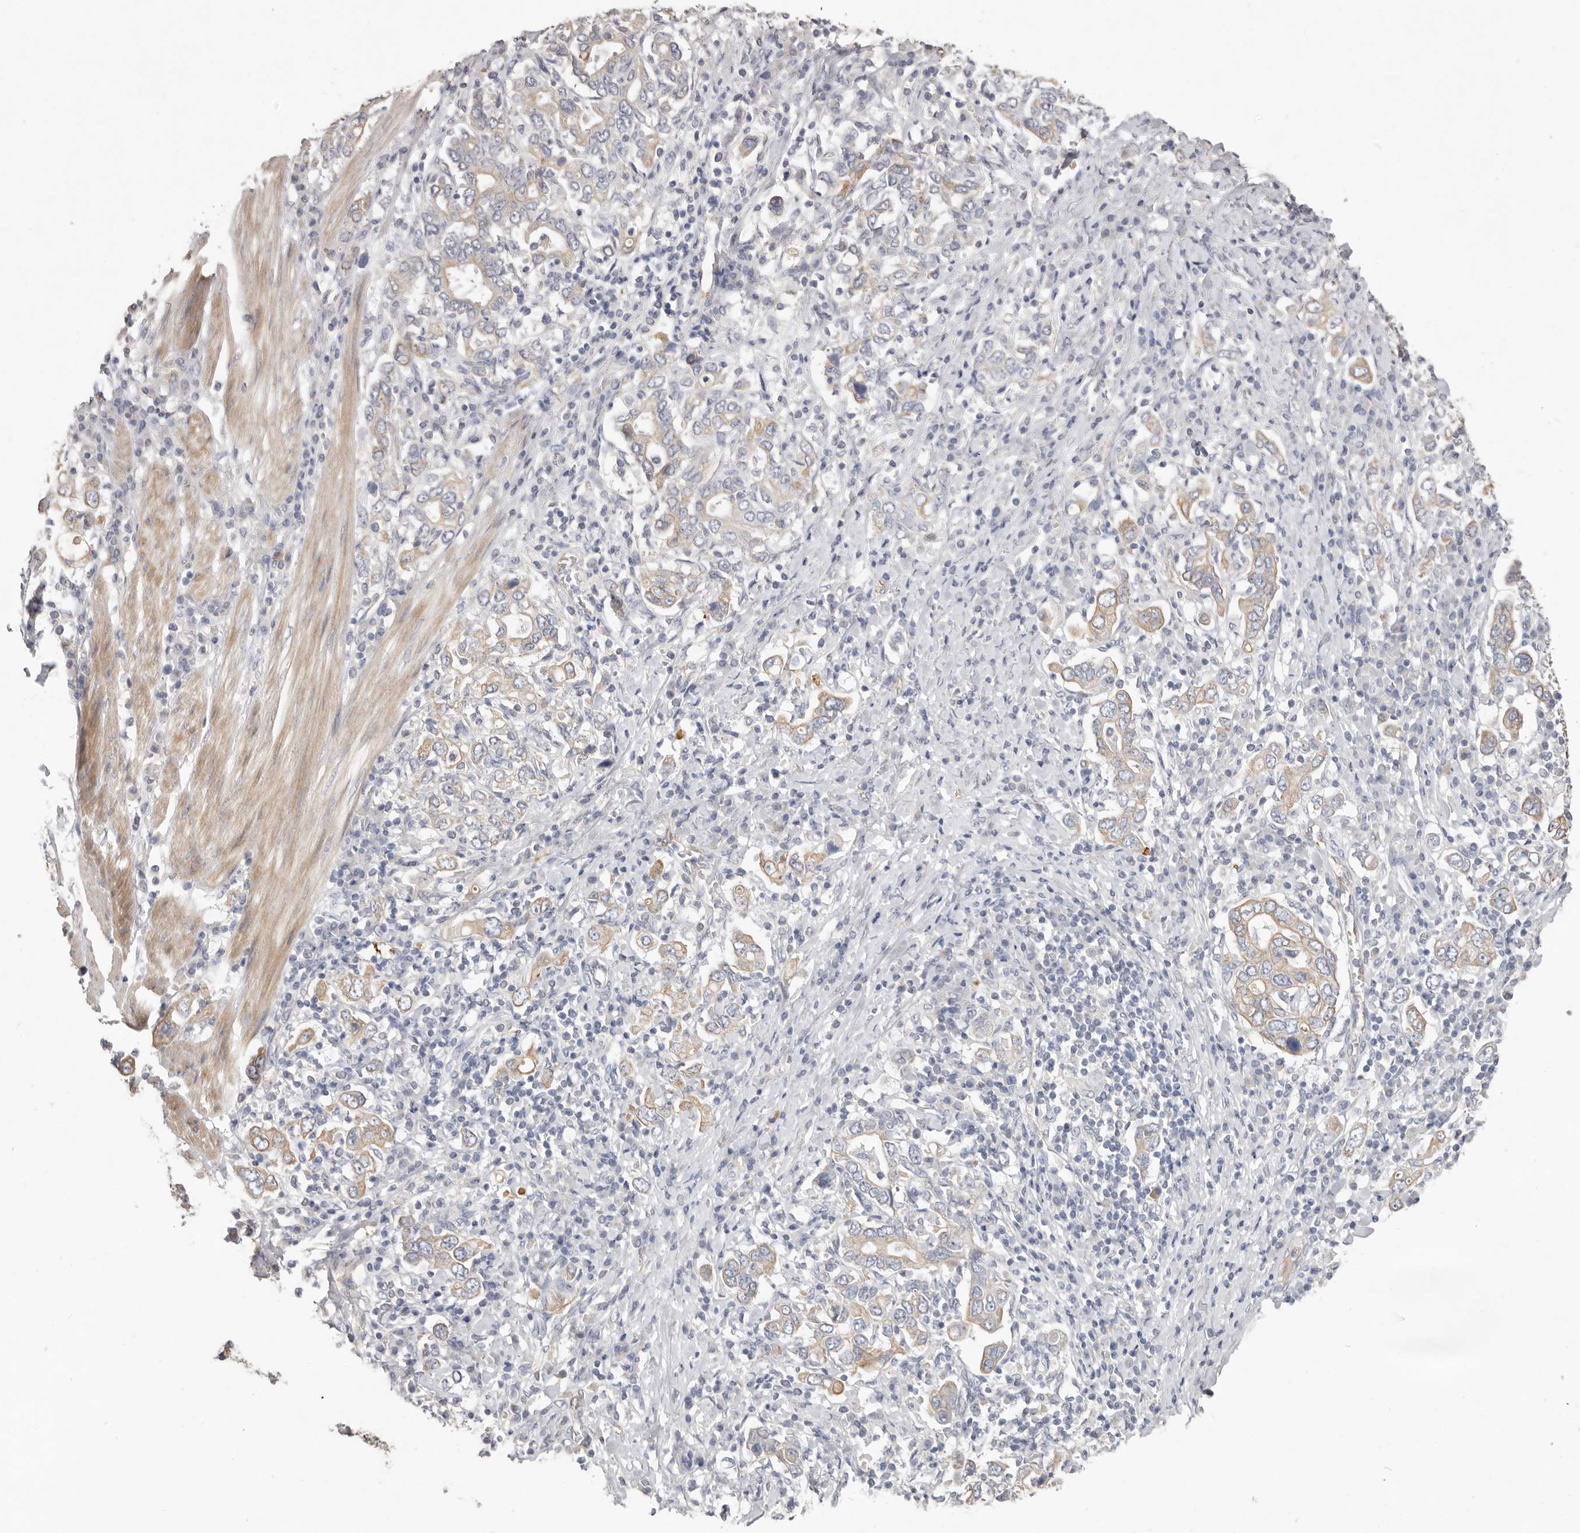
{"staining": {"intensity": "weak", "quantity": "25%-75%", "location": "cytoplasmic/membranous"}, "tissue": "stomach cancer", "cell_type": "Tumor cells", "image_type": "cancer", "snomed": [{"axis": "morphology", "description": "Adenocarcinoma, NOS"}, {"axis": "topography", "description": "Stomach, upper"}], "caption": "Immunohistochemical staining of human stomach adenocarcinoma reveals low levels of weak cytoplasmic/membranous positivity in approximately 25%-75% of tumor cells.", "gene": "ZYG11B", "patient": {"sex": "male", "age": 62}}